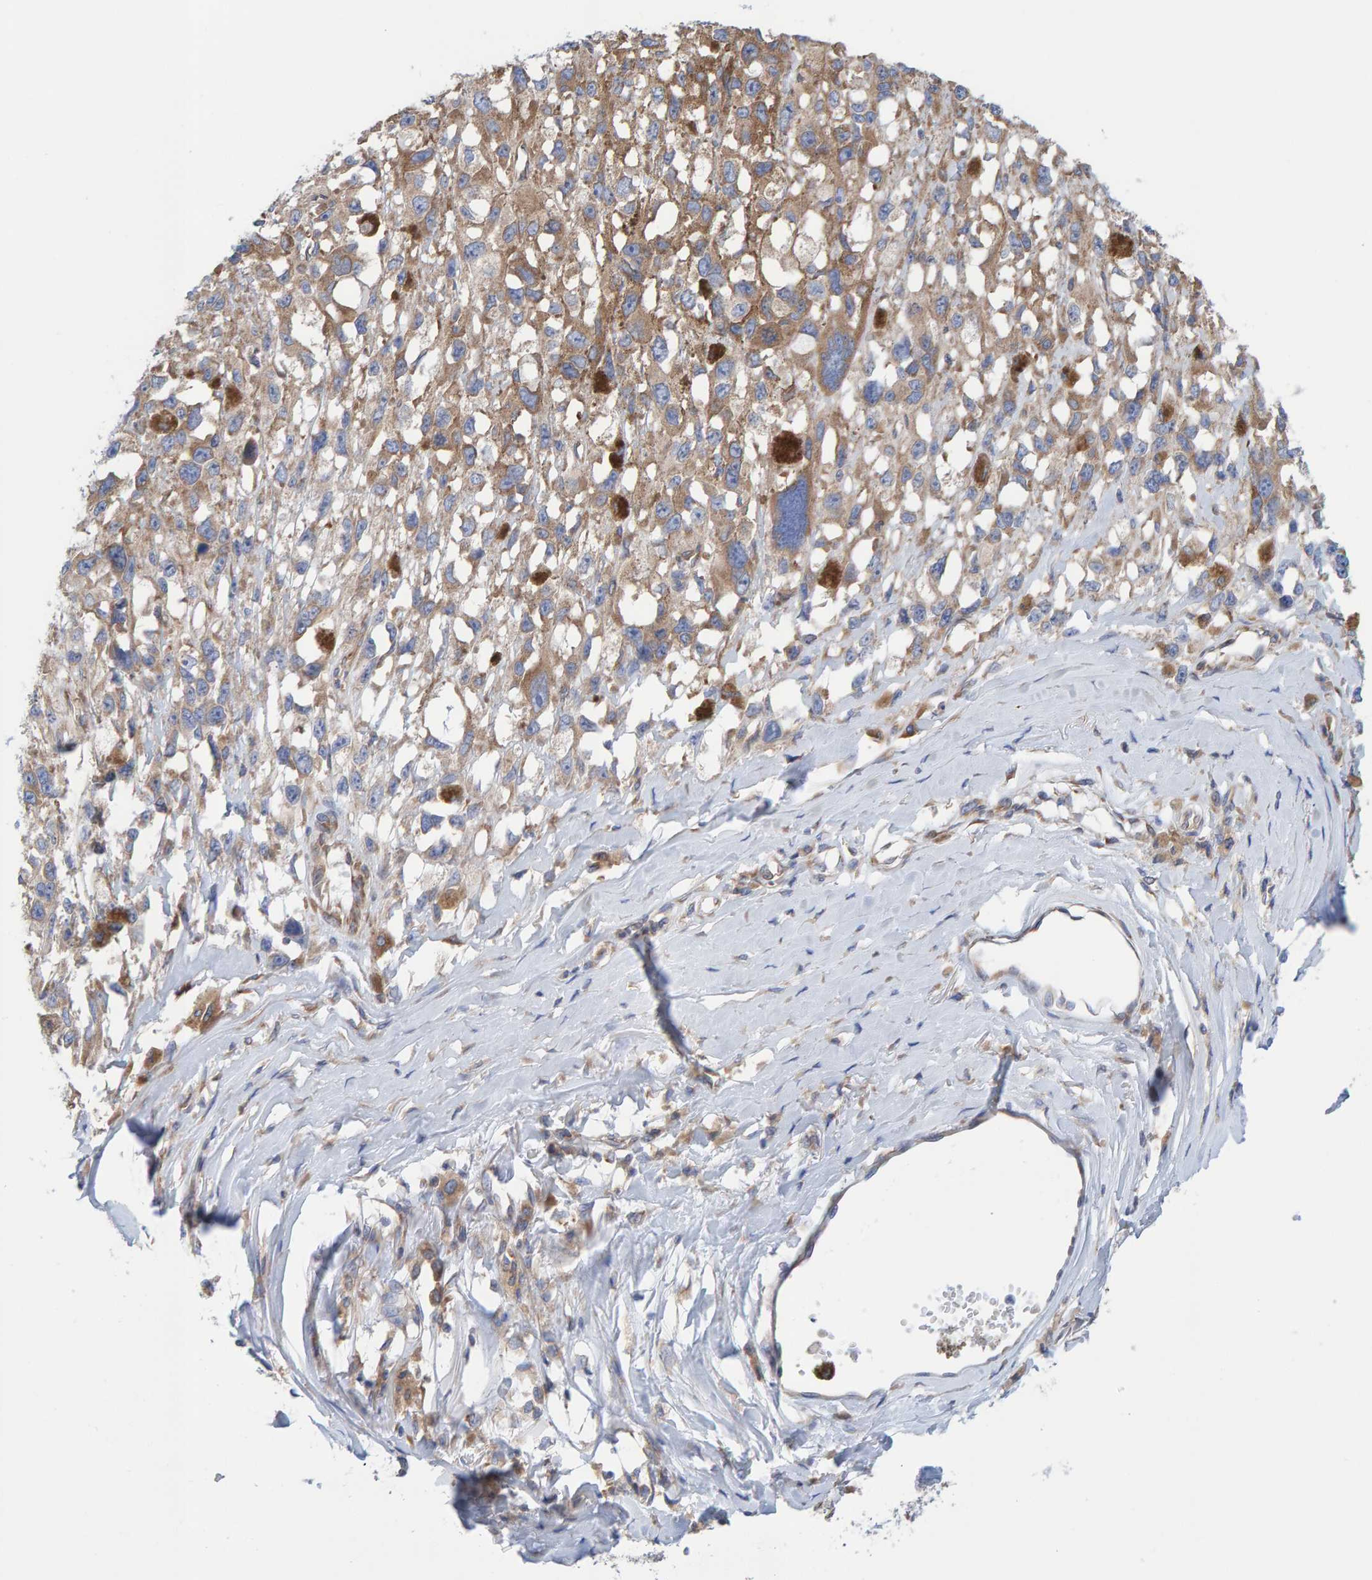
{"staining": {"intensity": "moderate", "quantity": "25%-75%", "location": "cytoplasmic/membranous"}, "tissue": "melanoma", "cell_type": "Tumor cells", "image_type": "cancer", "snomed": [{"axis": "morphology", "description": "Malignant melanoma, Metastatic site"}, {"axis": "topography", "description": "Lymph node"}], "caption": "Melanoma stained for a protein displays moderate cytoplasmic/membranous positivity in tumor cells. Using DAB (3,3'-diaminobenzidine) (brown) and hematoxylin (blue) stains, captured at high magnification using brightfield microscopy.", "gene": "CDK5RAP3", "patient": {"sex": "male", "age": 59}}